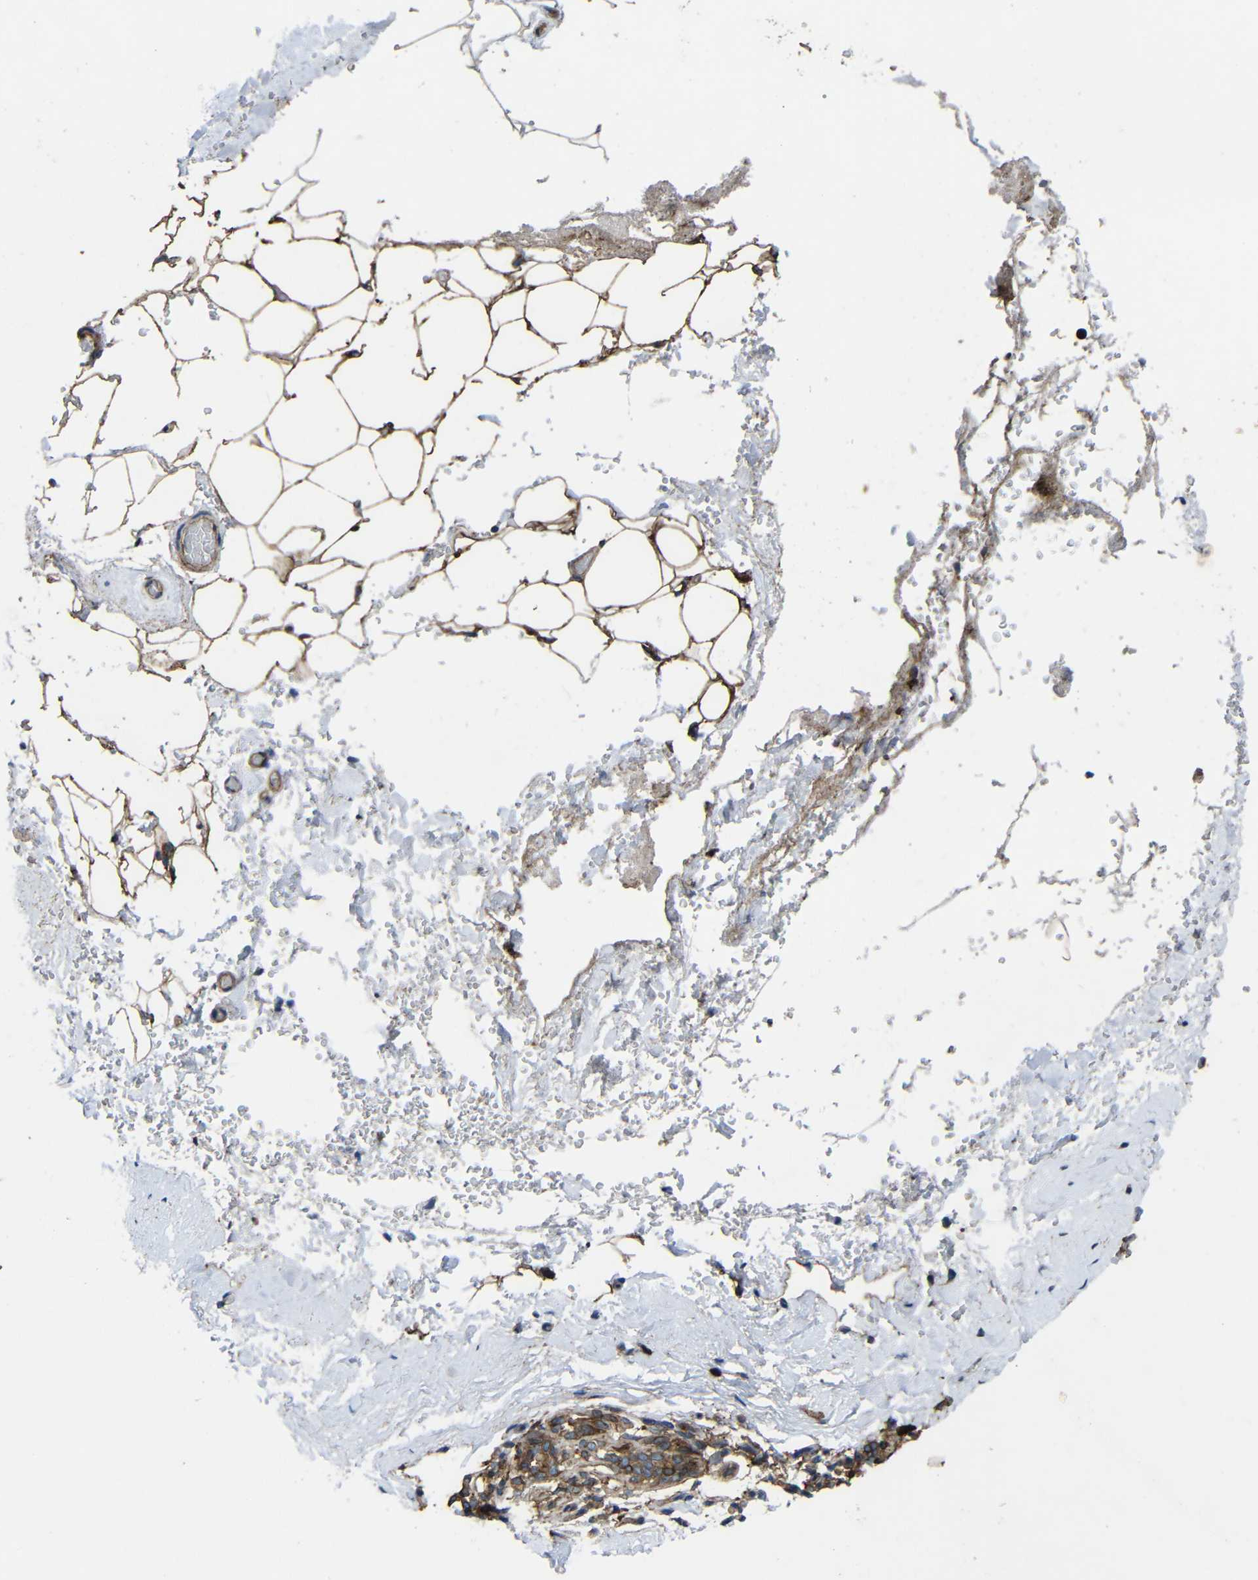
{"staining": {"intensity": "moderate", "quantity": ">75%", "location": "cytoplasmic/membranous"}, "tissue": "breast", "cell_type": "Adipocytes", "image_type": "normal", "snomed": [{"axis": "morphology", "description": "Normal tissue, NOS"}, {"axis": "topography", "description": "Breast"}], "caption": "Immunohistochemistry (IHC) staining of unremarkable breast, which shows medium levels of moderate cytoplasmic/membranous staining in about >75% of adipocytes indicating moderate cytoplasmic/membranous protein positivity. The staining was performed using DAB (brown) for protein detection and nuclei were counterstained in hematoxylin (blue).", "gene": "TREM2", "patient": {"sex": "female", "age": 75}}